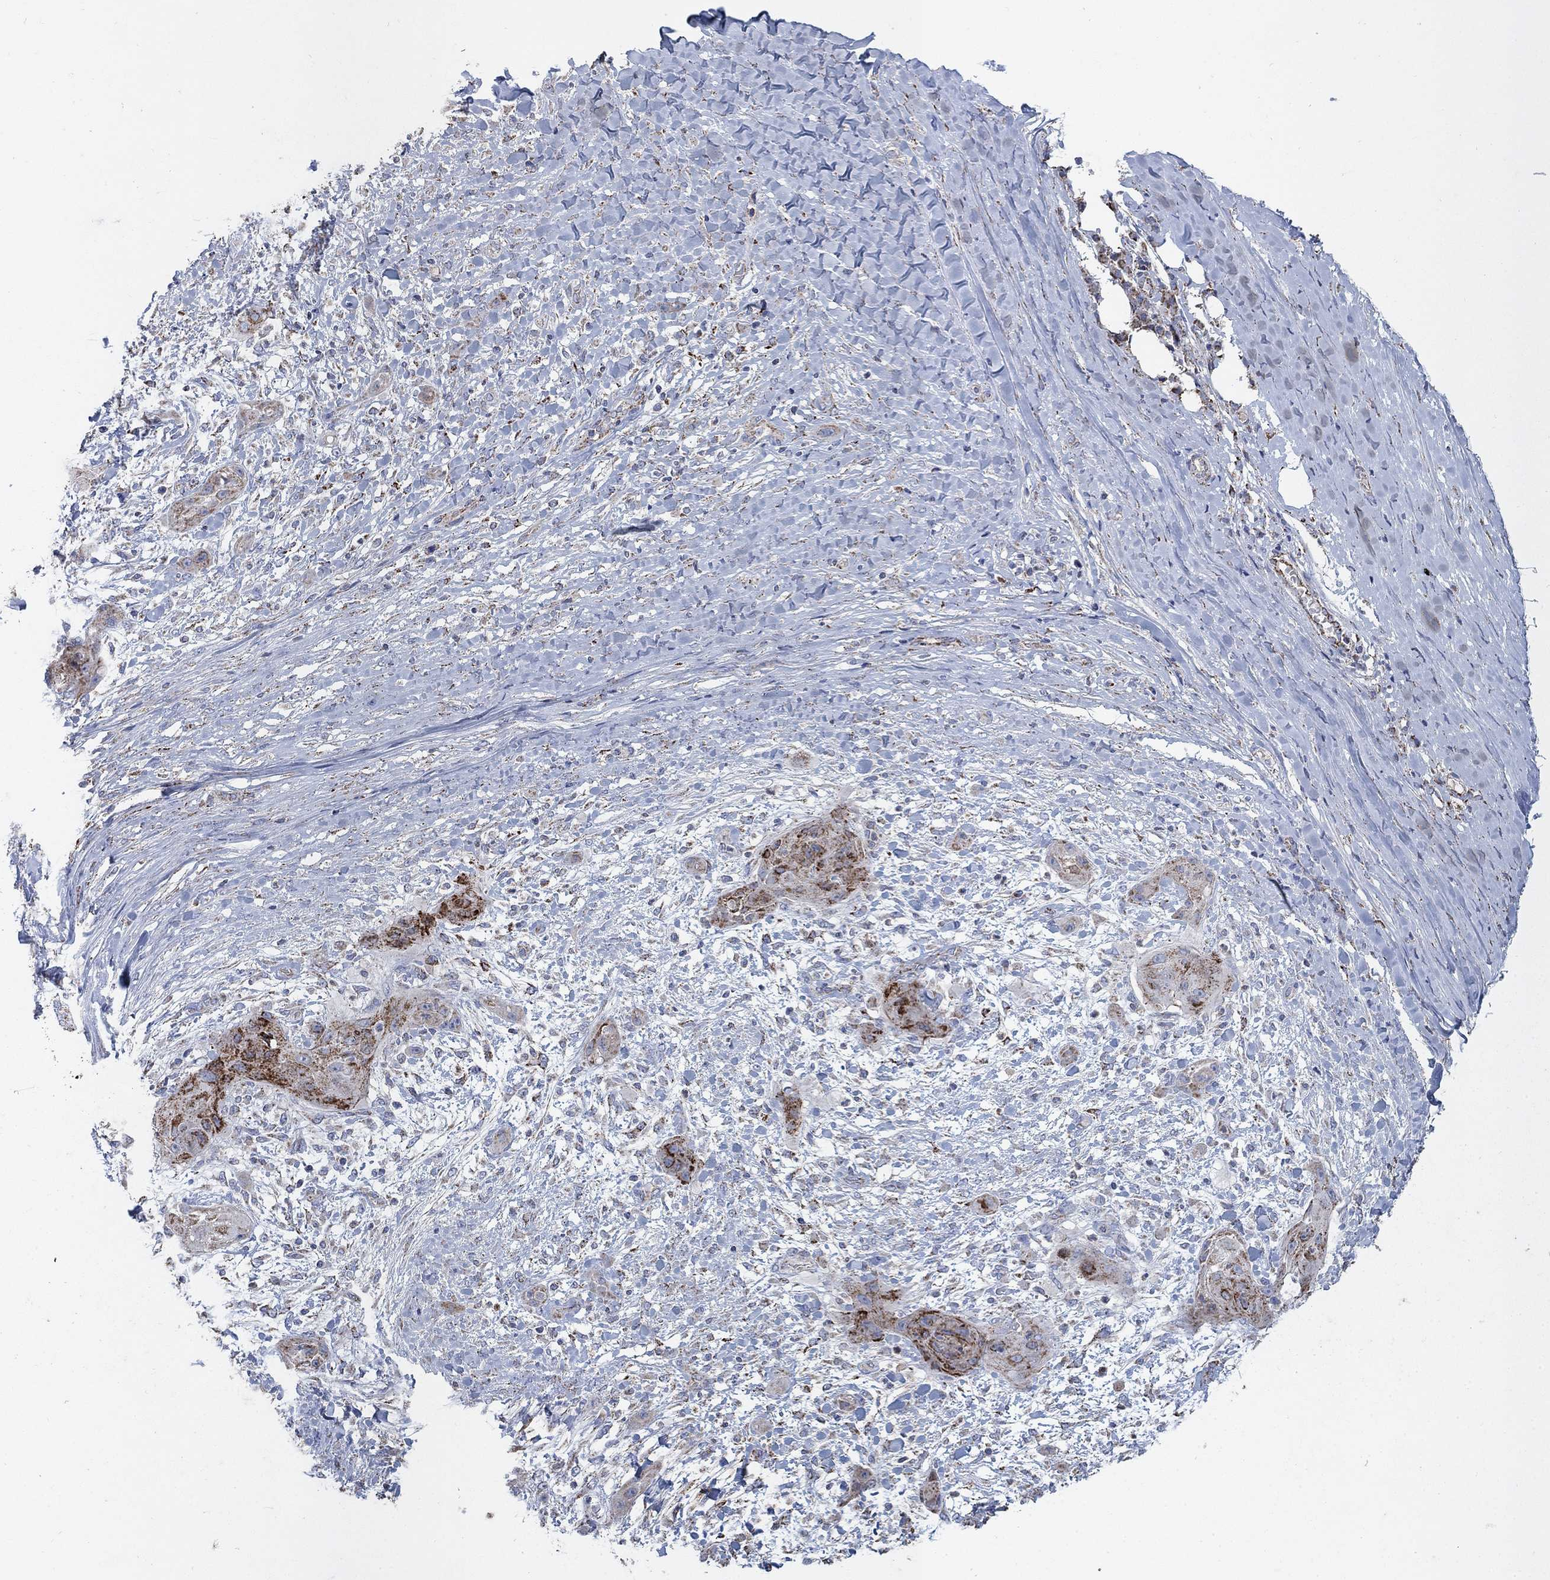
{"staining": {"intensity": "moderate", "quantity": "25%-75%", "location": "cytoplasmic/membranous"}, "tissue": "skin cancer", "cell_type": "Tumor cells", "image_type": "cancer", "snomed": [{"axis": "morphology", "description": "Squamous cell carcinoma, NOS"}, {"axis": "topography", "description": "Skin"}], "caption": "An IHC micrograph of neoplastic tissue is shown. Protein staining in brown labels moderate cytoplasmic/membranous positivity in skin cancer (squamous cell carcinoma) within tumor cells.", "gene": "PNPLA2", "patient": {"sex": "male", "age": 62}}